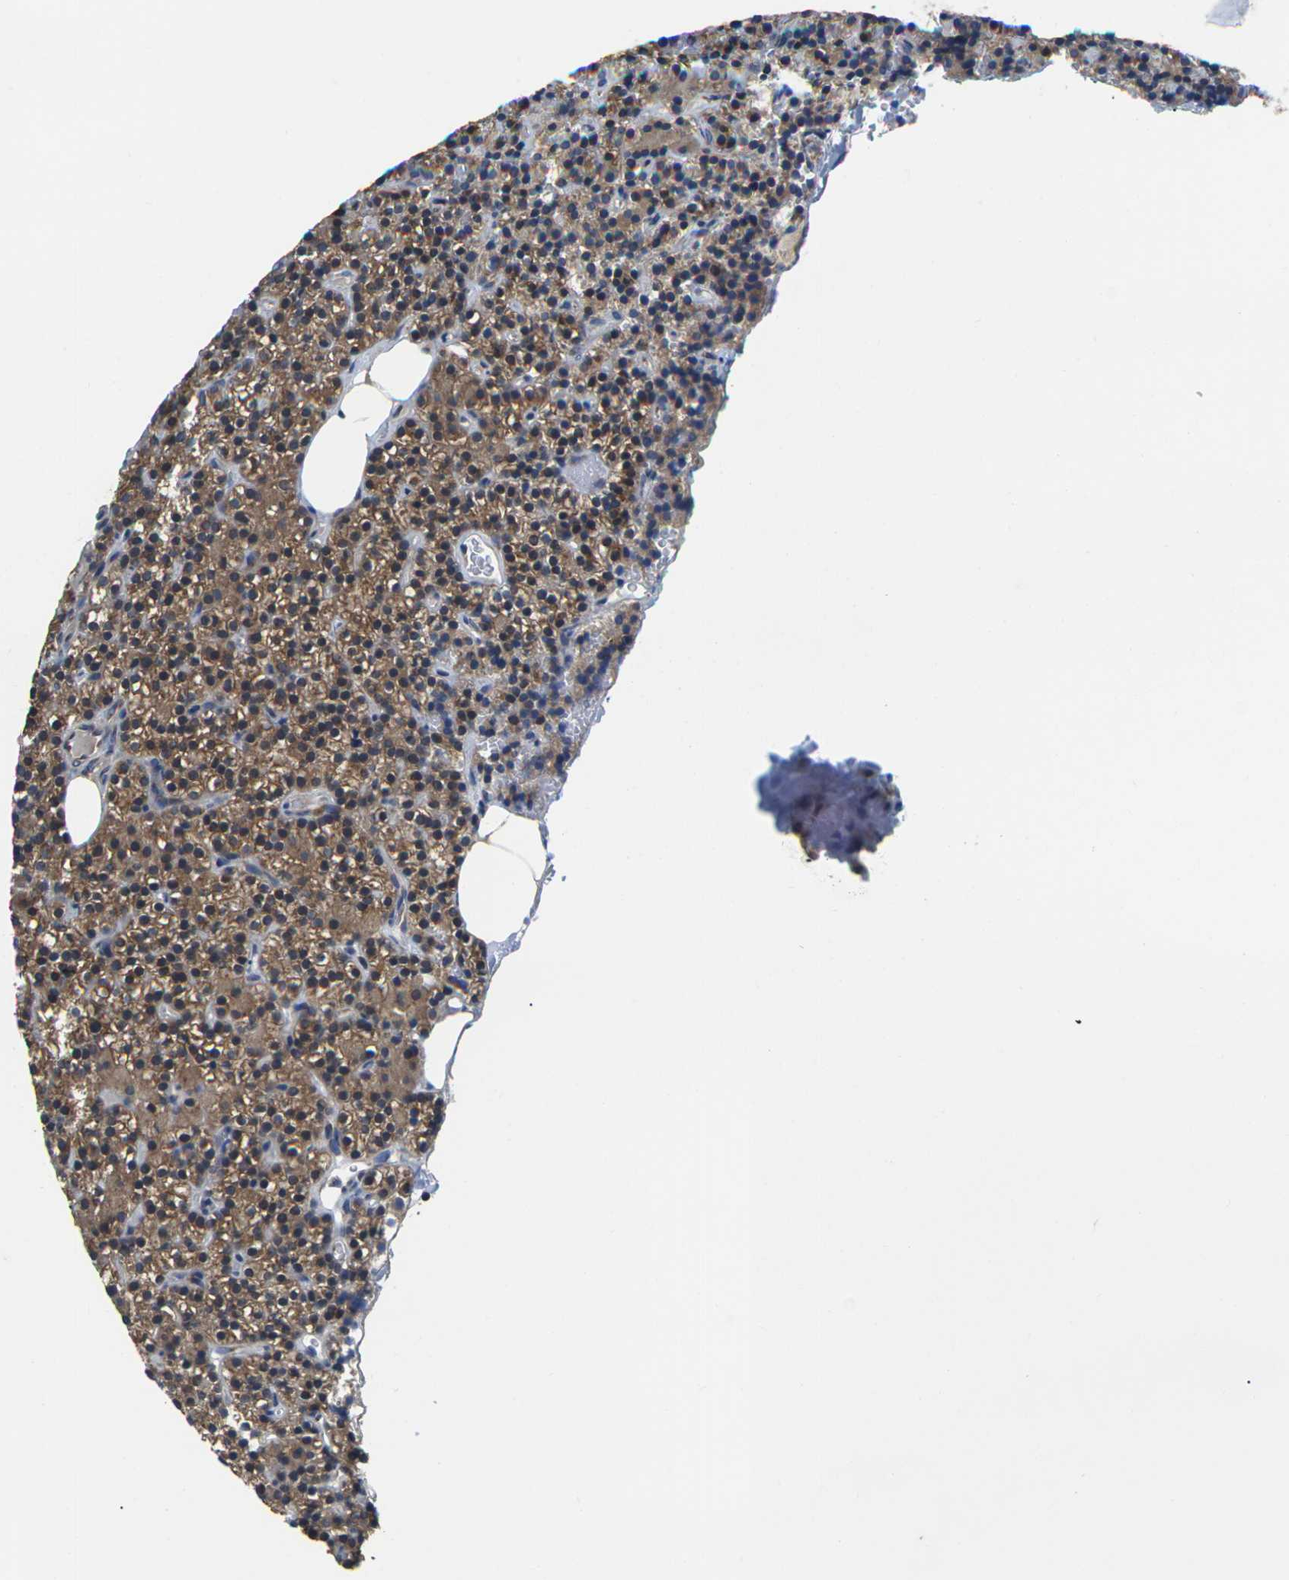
{"staining": {"intensity": "moderate", "quantity": ">75%", "location": "cytoplasmic/membranous"}, "tissue": "parathyroid gland", "cell_type": "Glandular cells", "image_type": "normal", "snomed": [{"axis": "morphology", "description": "Normal tissue, NOS"}, {"axis": "morphology", "description": "Hyperplasia, NOS"}, {"axis": "topography", "description": "Parathyroid gland"}], "caption": "Immunohistochemical staining of normal parathyroid gland demonstrates >75% levels of moderate cytoplasmic/membranous protein expression in about >75% of glandular cells. (brown staining indicates protein expression, while blue staining denotes nuclei).", "gene": "TMCC2", "patient": {"sex": "male", "age": 44}}